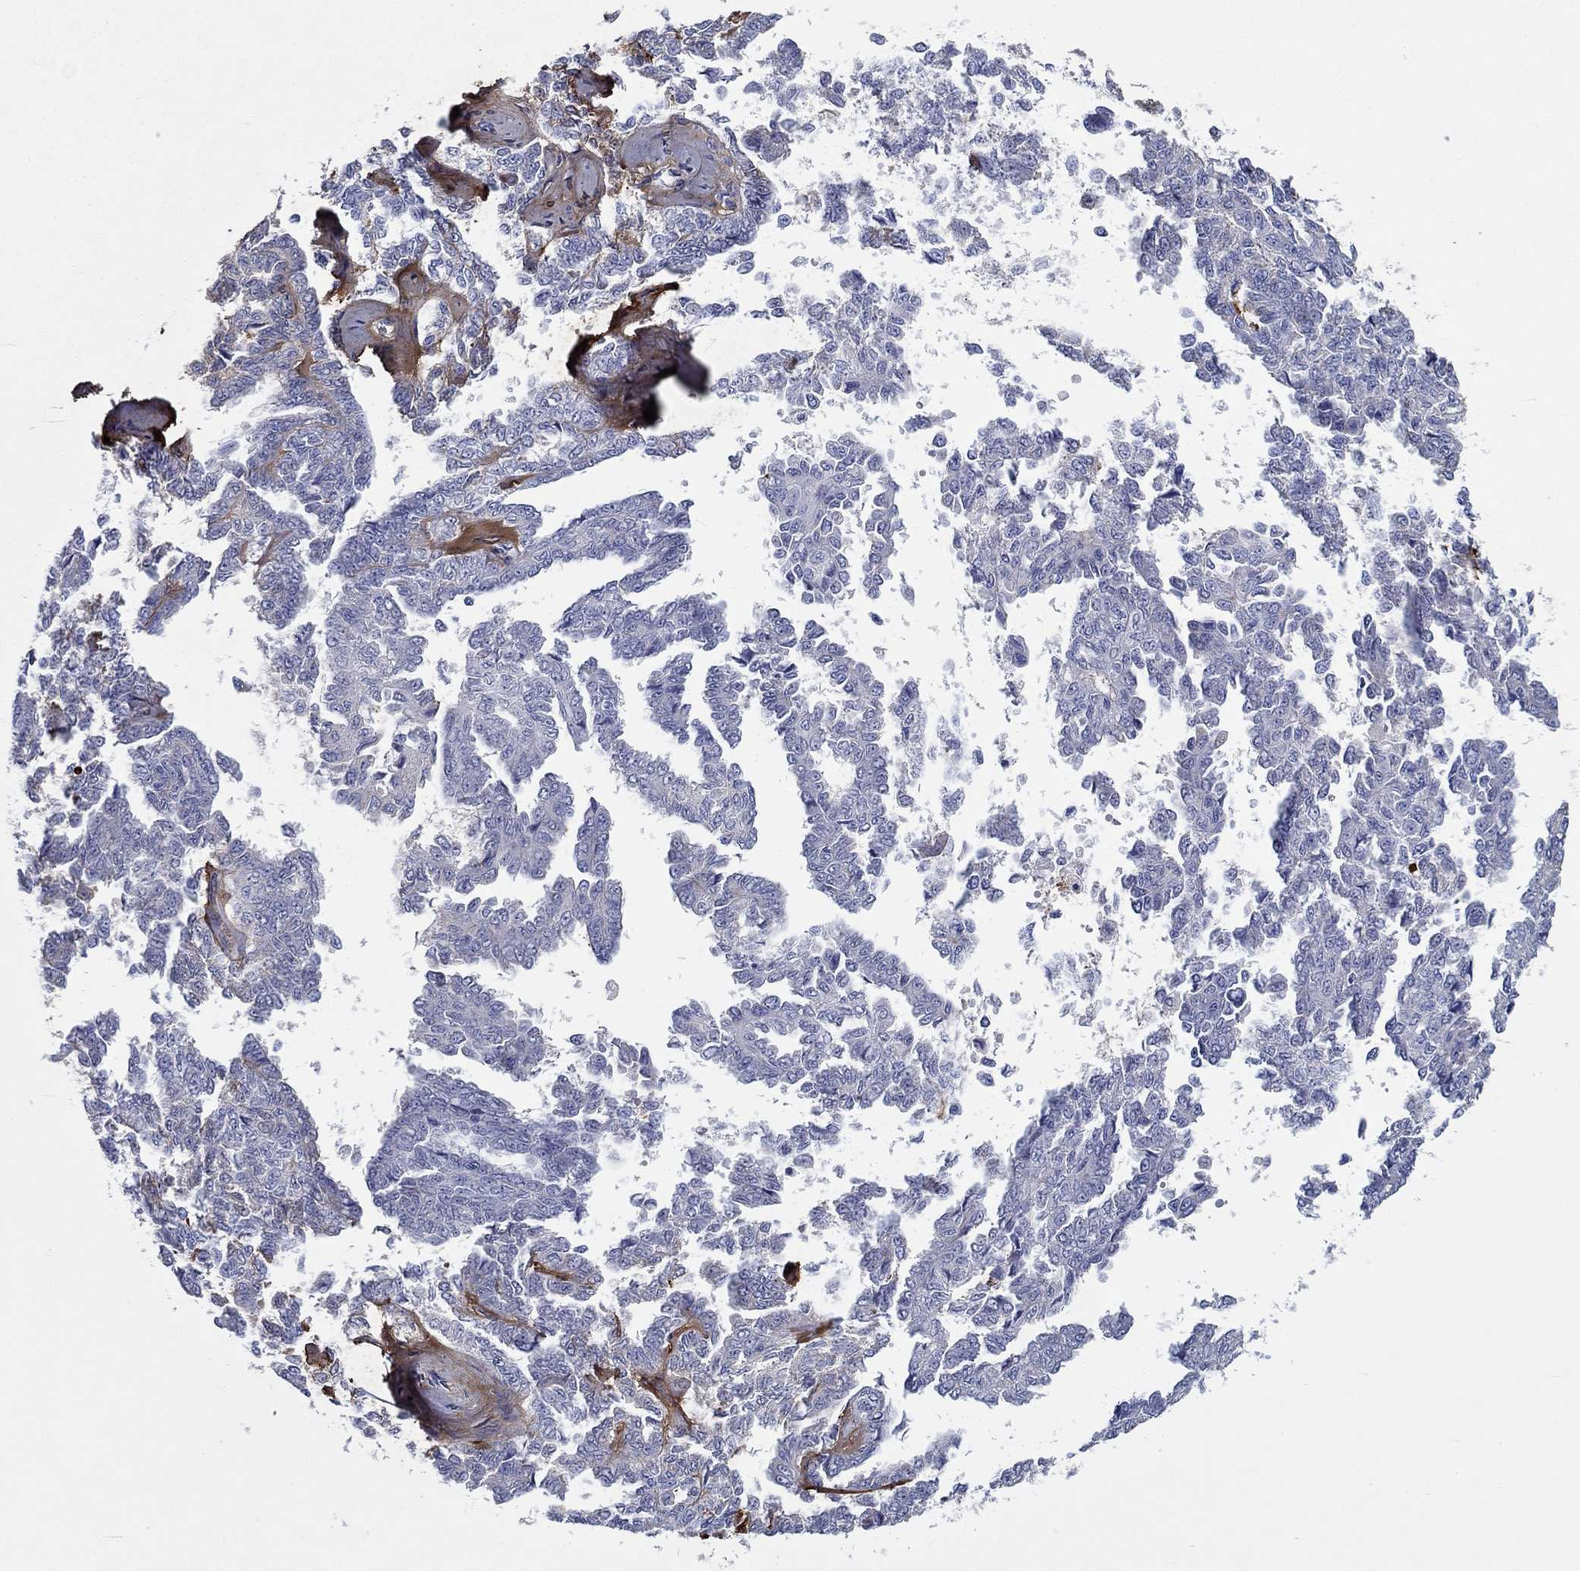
{"staining": {"intensity": "negative", "quantity": "none", "location": "none"}, "tissue": "ovarian cancer", "cell_type": "Tumor cells", "image_type": "cancer", "snomed": [{"axis": "morphology", "description": "Cystadenocarcinoma, serous, NOS"}, {"axis": "topography", "description": "Ovary"}], "caption": "Tumor cells show no significant expression in ovarian cancer.", "gene": "TGFBI", "patient": {"sex": "female", "age": 71}}